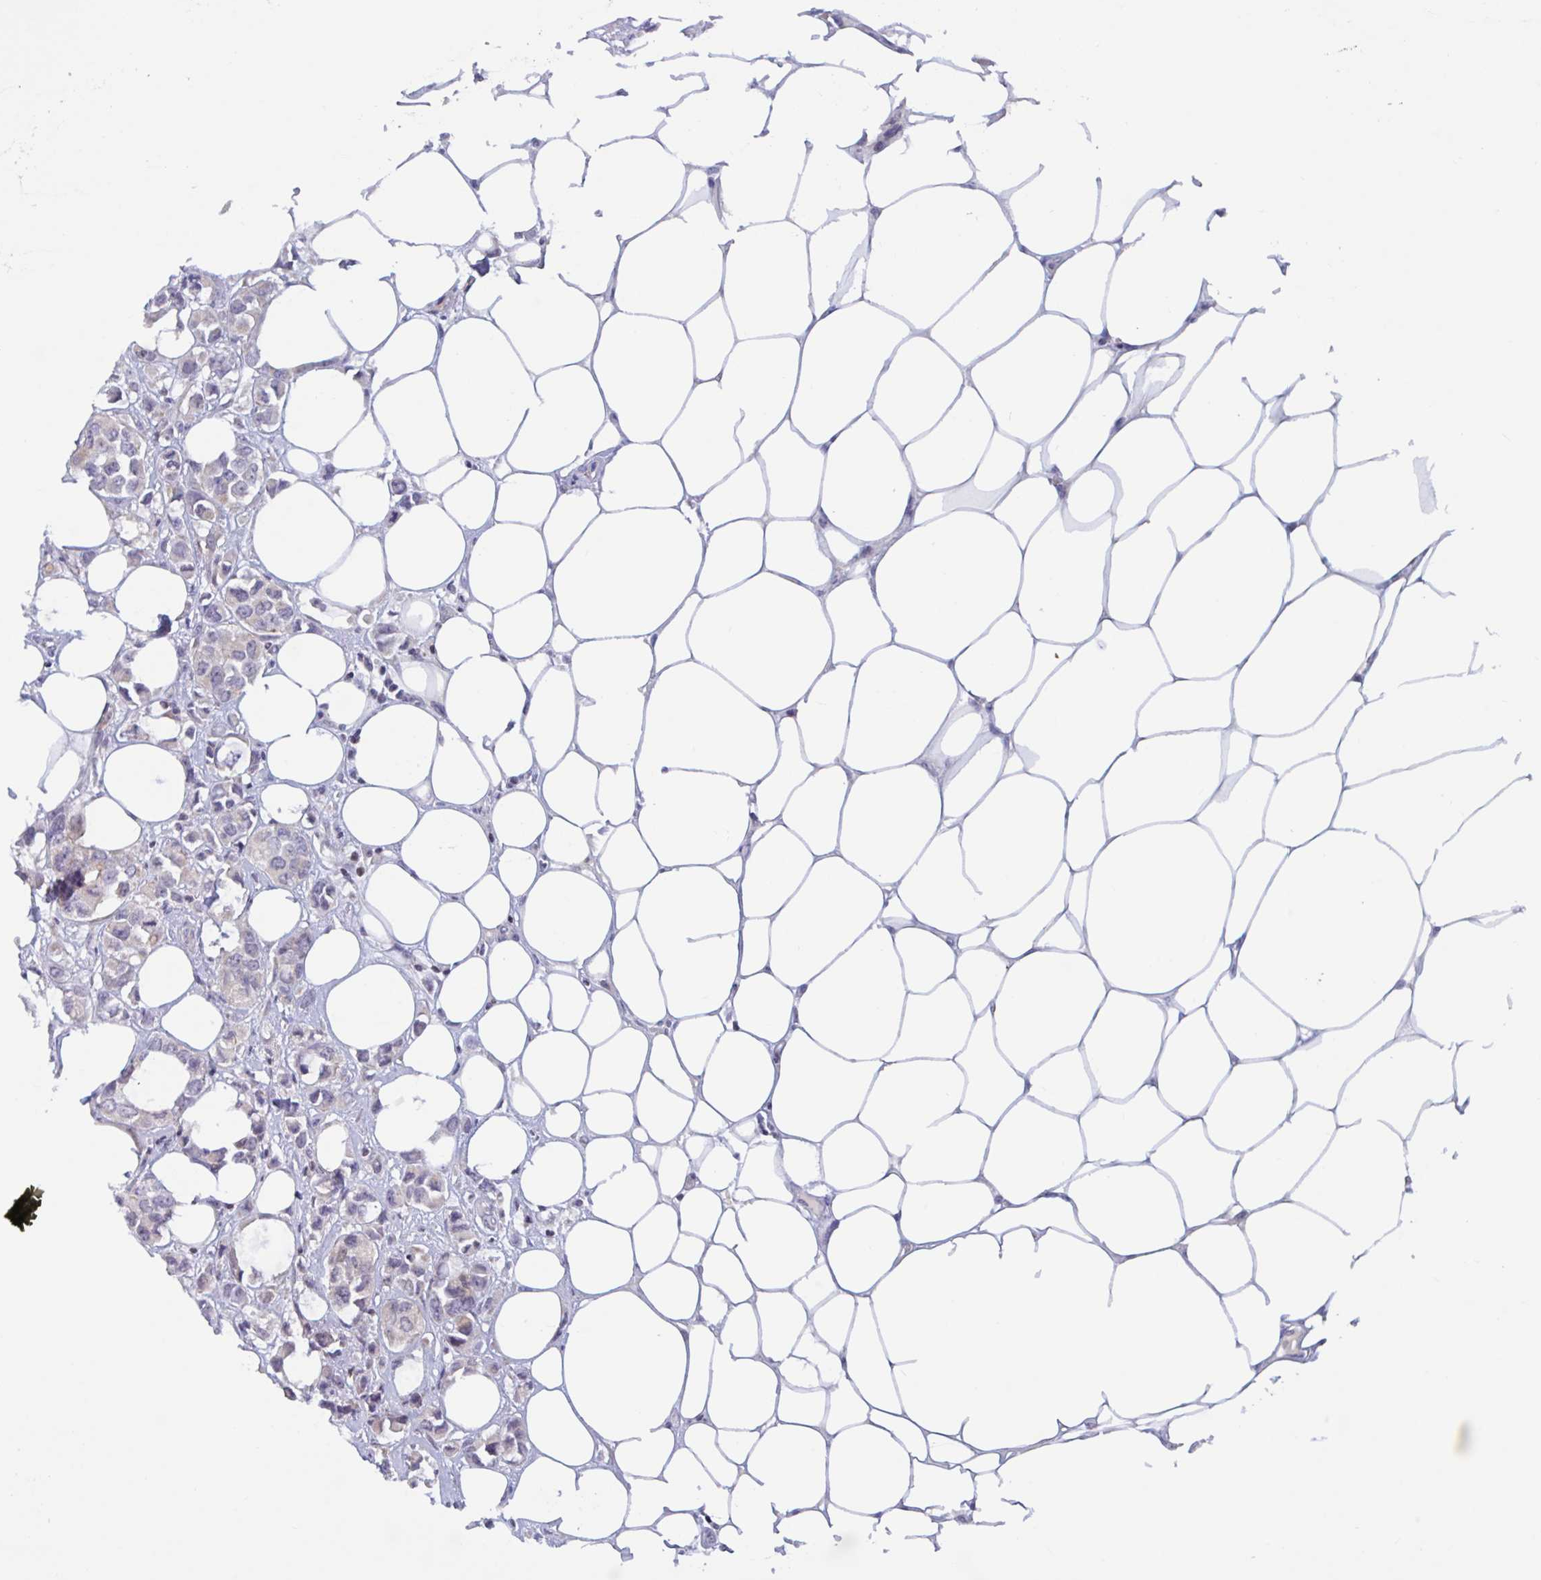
{"staining": {"intensity": "negative", "quantity": "none", "location": "none"}, "tissue": "breast cancer", "cell_type": "Tumor cells", "image_type": "cancer", "snomed": [{"axis": "morphology", "description": "Lobular carcinoma"}, {"axis": "topography", "description": "Breast"}], "caption": "This micrograph is of lobular carcinoma (breast) stained with IHC to label a protein in brown with the nuclei are counter-stained blue. There is no expression in tumor cells. The staining is performed using DAB brown chromogen with nuclei counter-stained in using hematoxylin.", "gene": "SNX11", "patient": {"sex": "female", "age": 91}}